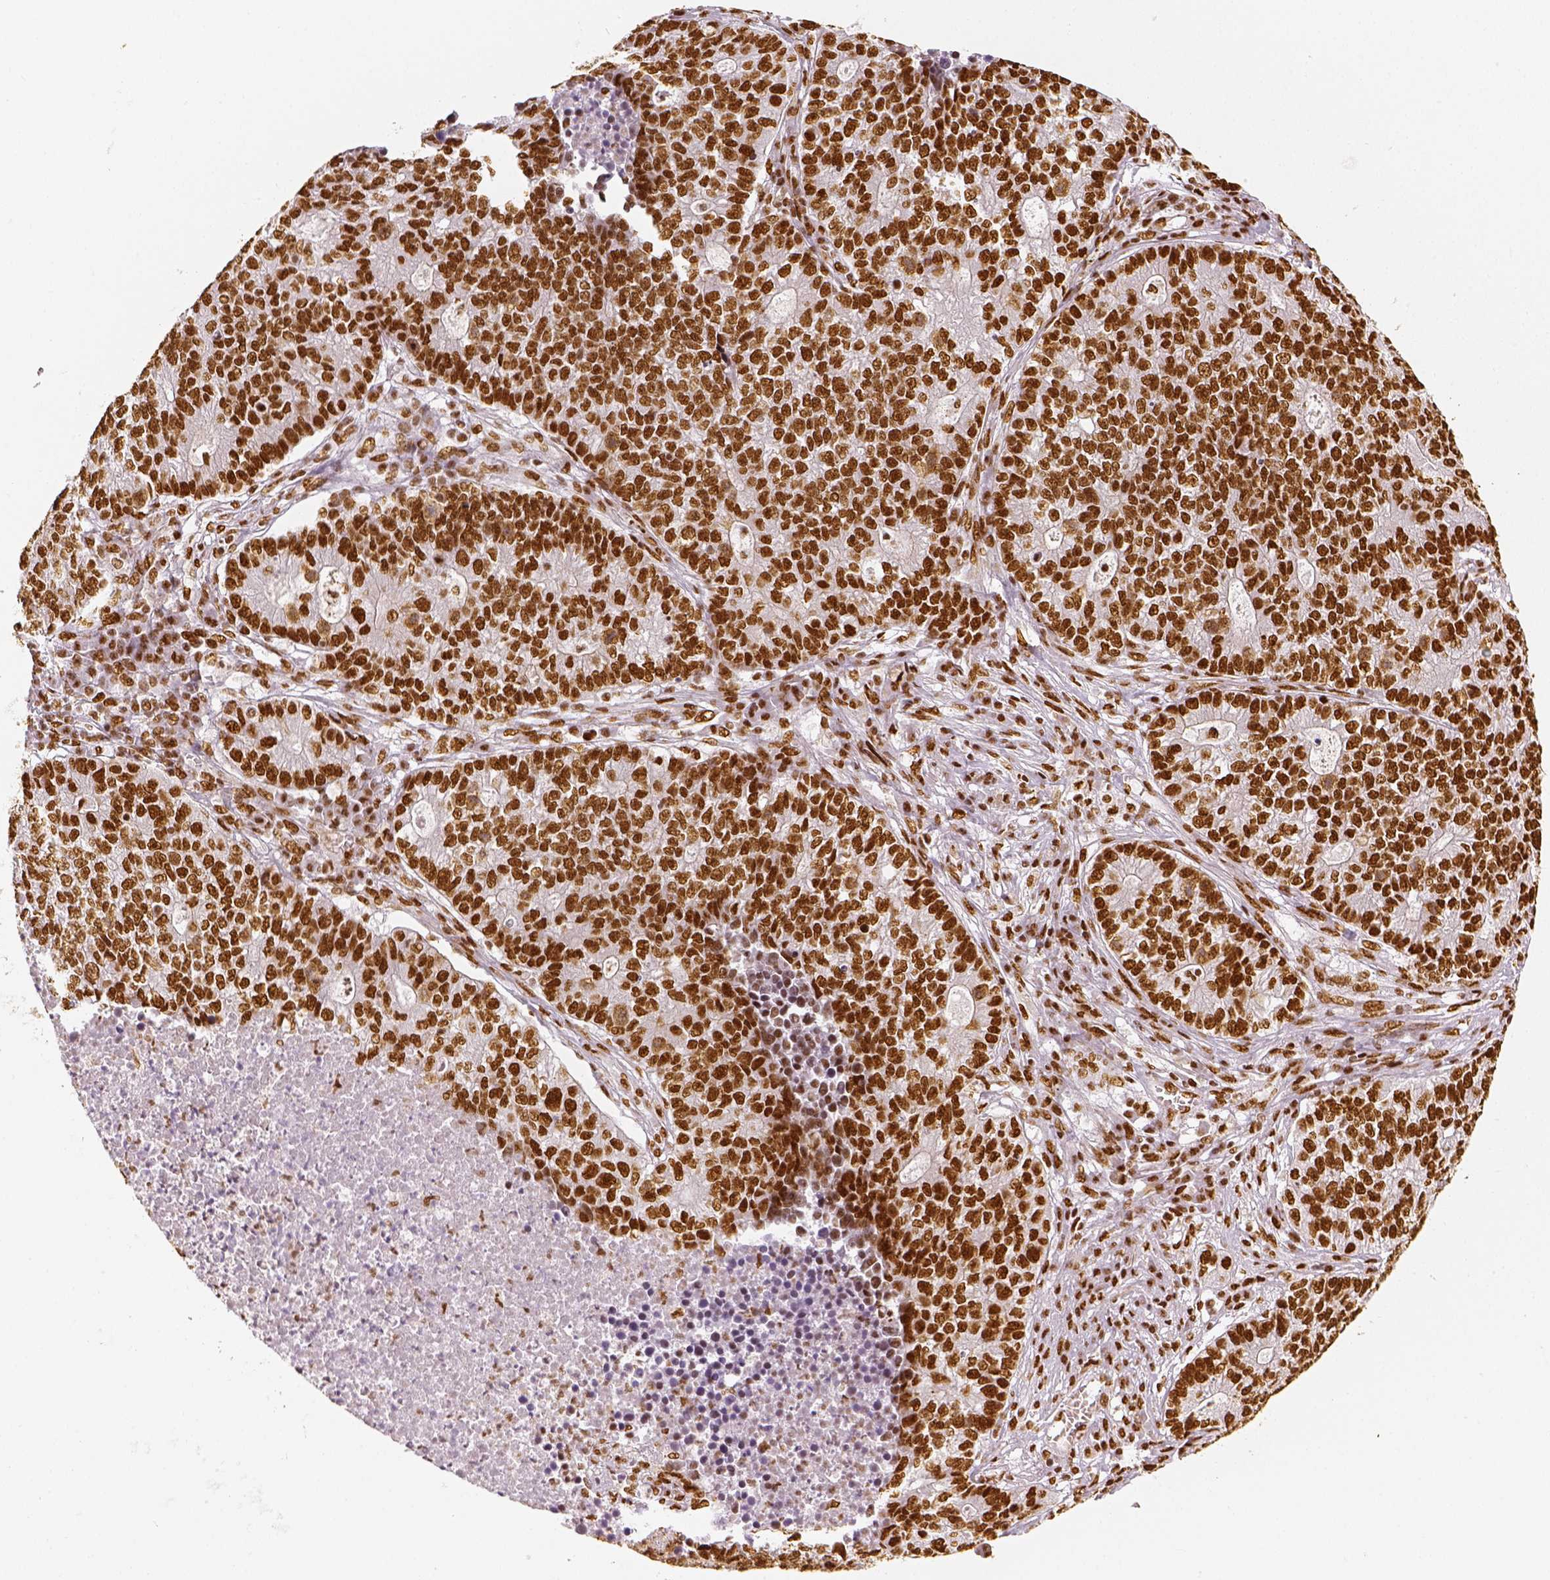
{"staining": {"intensity": "strong", "quantity": ">75%", "location": "nuclear"}, "tissue": "lung cancer", "cell_type": "Tumor cells", "image_type": "cancer", "snomed": [{"axis": "morphology", "description": "Adenocarcinoma, NOS"}, {"axis": "topography", "description": "Lung"}], "caption": "DAB immunohistochemical staining of human adenocarcinoma (lung) shows strong nuclear protein expression in about >75% of tumor cells.", "gene": "KDM5B", "patient": {"sex": "male", "age": 57}}